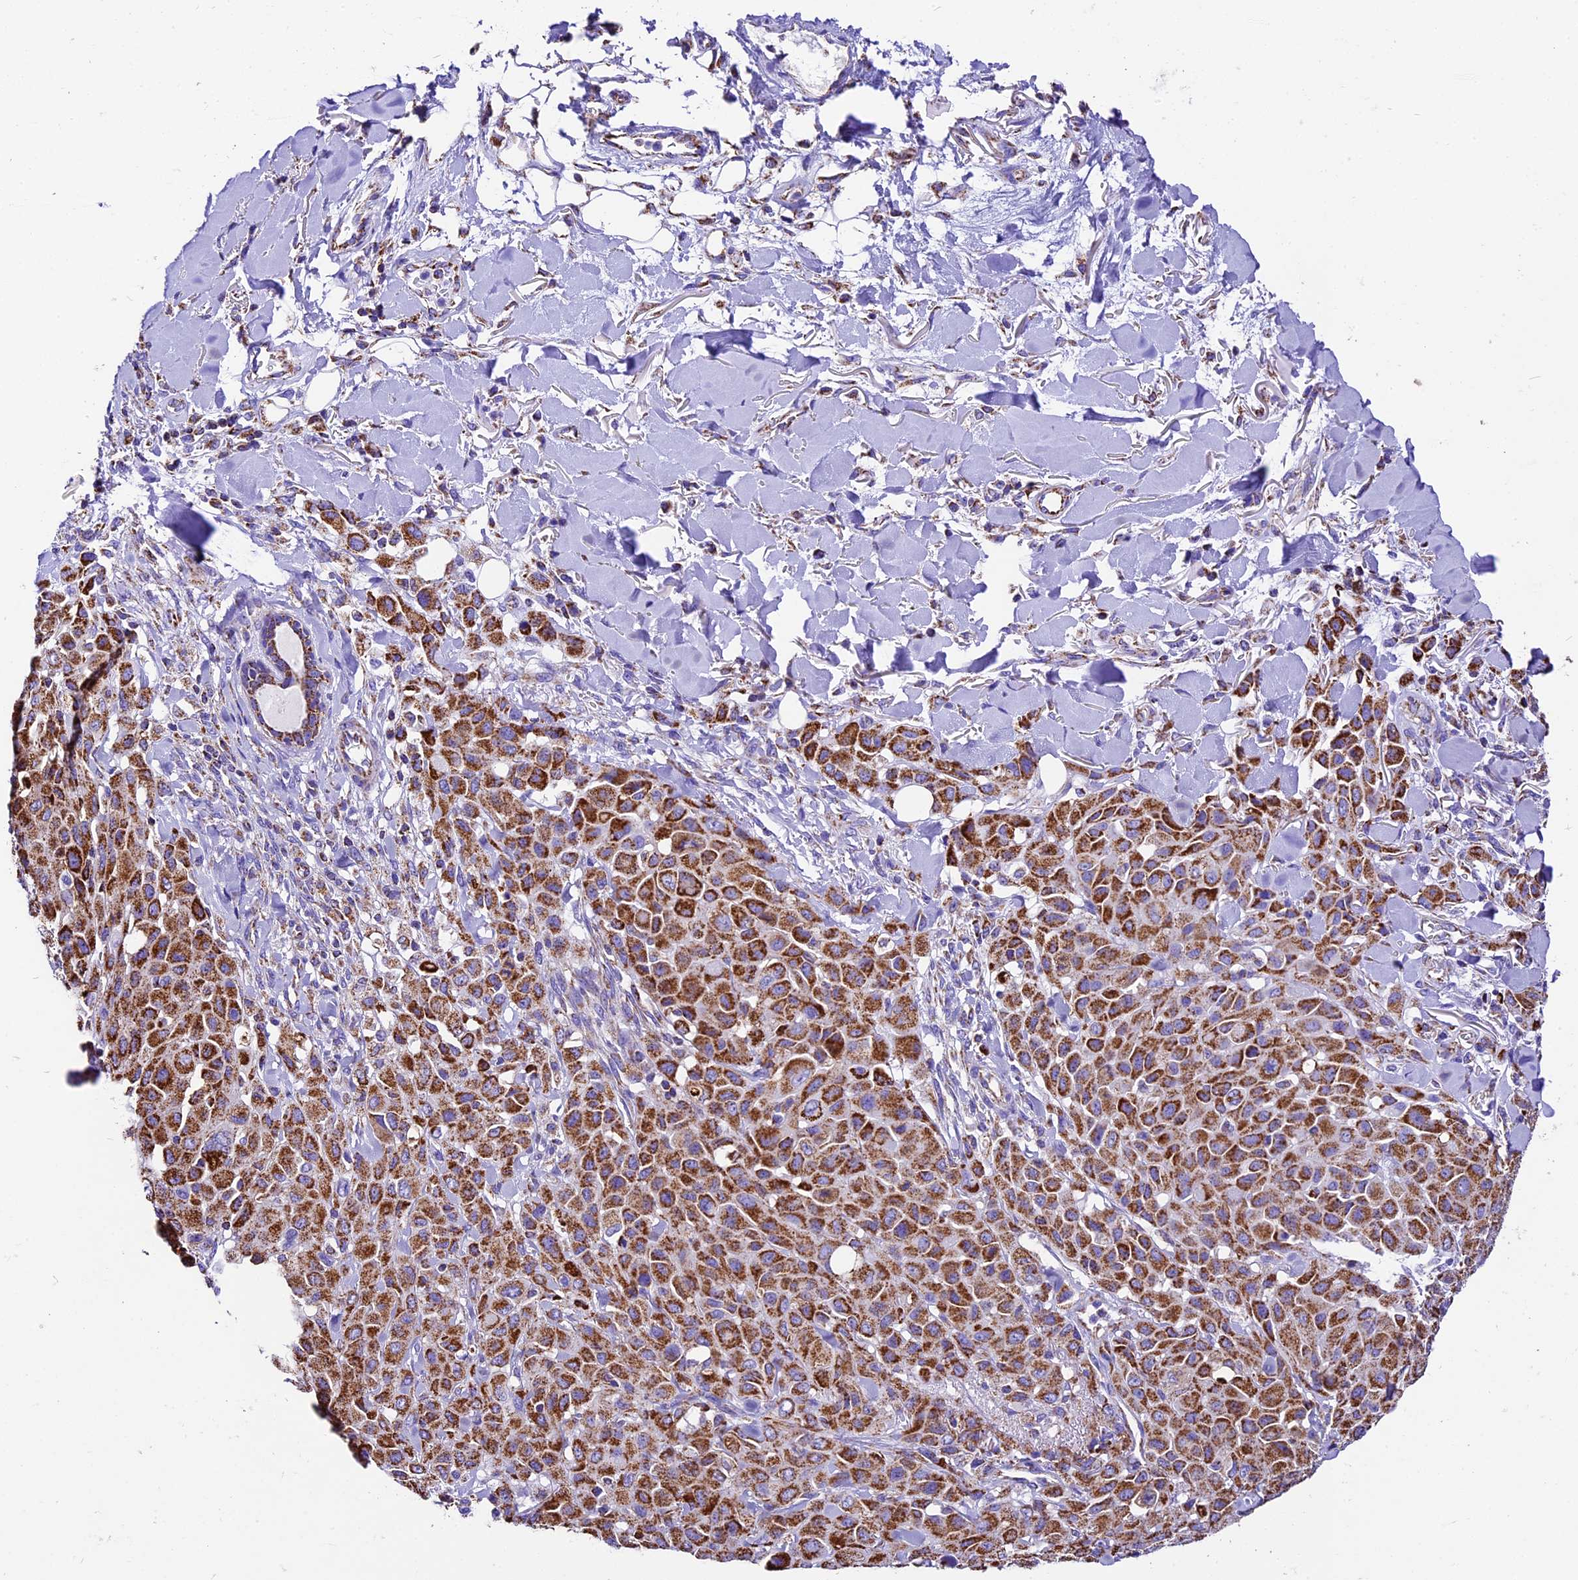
{"staining": {"intensity": "strong", "quantity": ">75%", "location": "cytoplasmic/membranous"}, "tissue": "melanoma", "cell_type": "Tumor cells", "image_type": "cancer", "snomed": [{"axis": "morphology", "description": "Malignant melanoma, Metastatic site"}, {"axis": "topography", "description": "Skin"}], "caption": "Human malignant melanoma (metastatic site) stained with a brown dye exhibits strong cytoplasmic/membranous positive positivity in about >75% of tumor cells.", "gene": "DCAF5", "patient": {"sex": "female", "age": 81}}